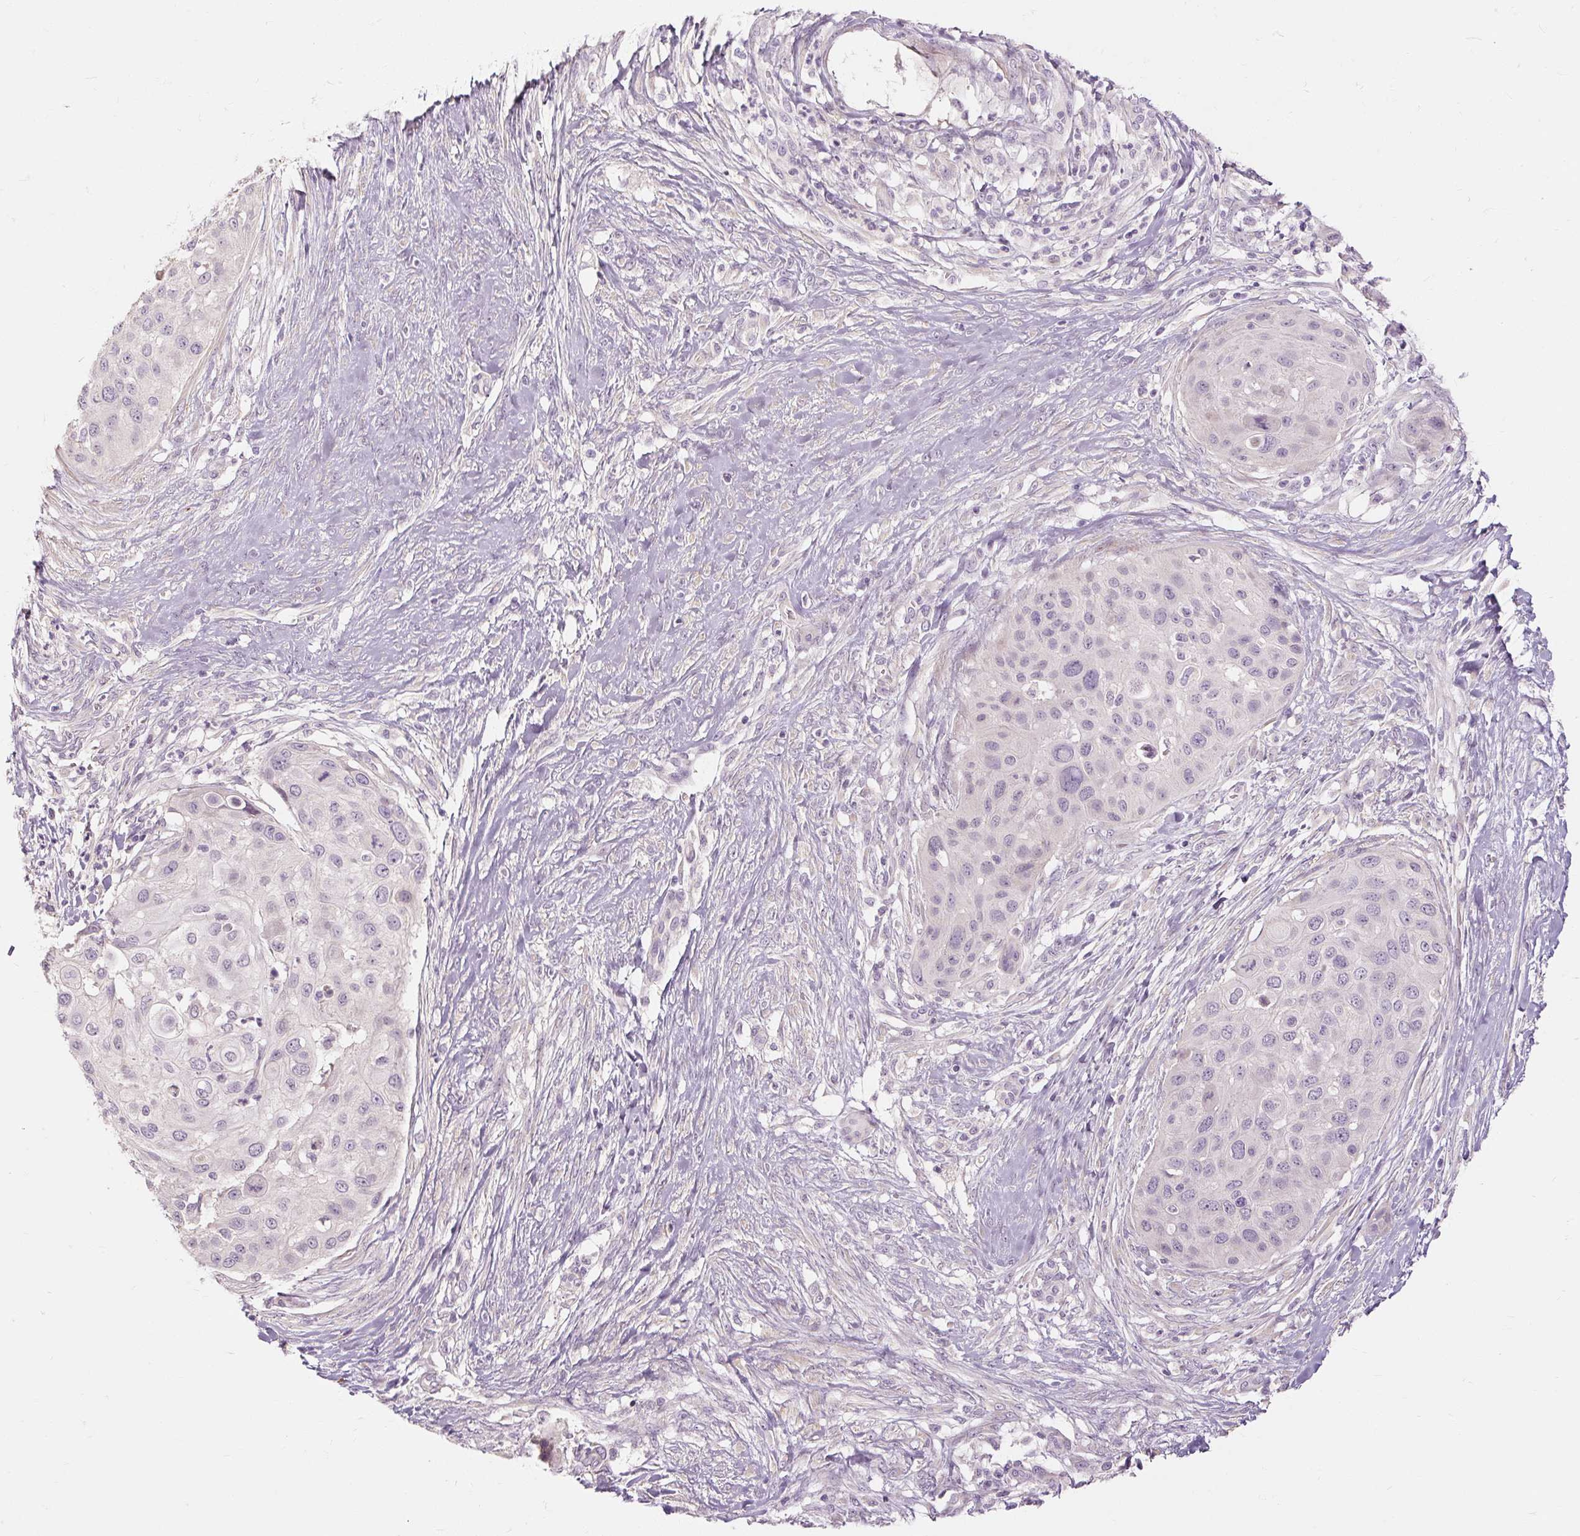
{"staining": {"intensity": "negative", "quantity": "none", "location": "none"}, "tissue": "skin cancer", "cell_type": "Tumor cells", "image_type": "cancer", "snomed": [{"axis": "morphology", "description": "Squamous cell carcinoma, NOS"}, {"axis": "topography", "description": "Skin"}], "caption": "A histopathology image of skin squamous cell carcinoma stained for a protein exhibits no brown staining in tumor cells.", "gene": "CAPN3", "patient": {"sex": "female", "age": 87}}